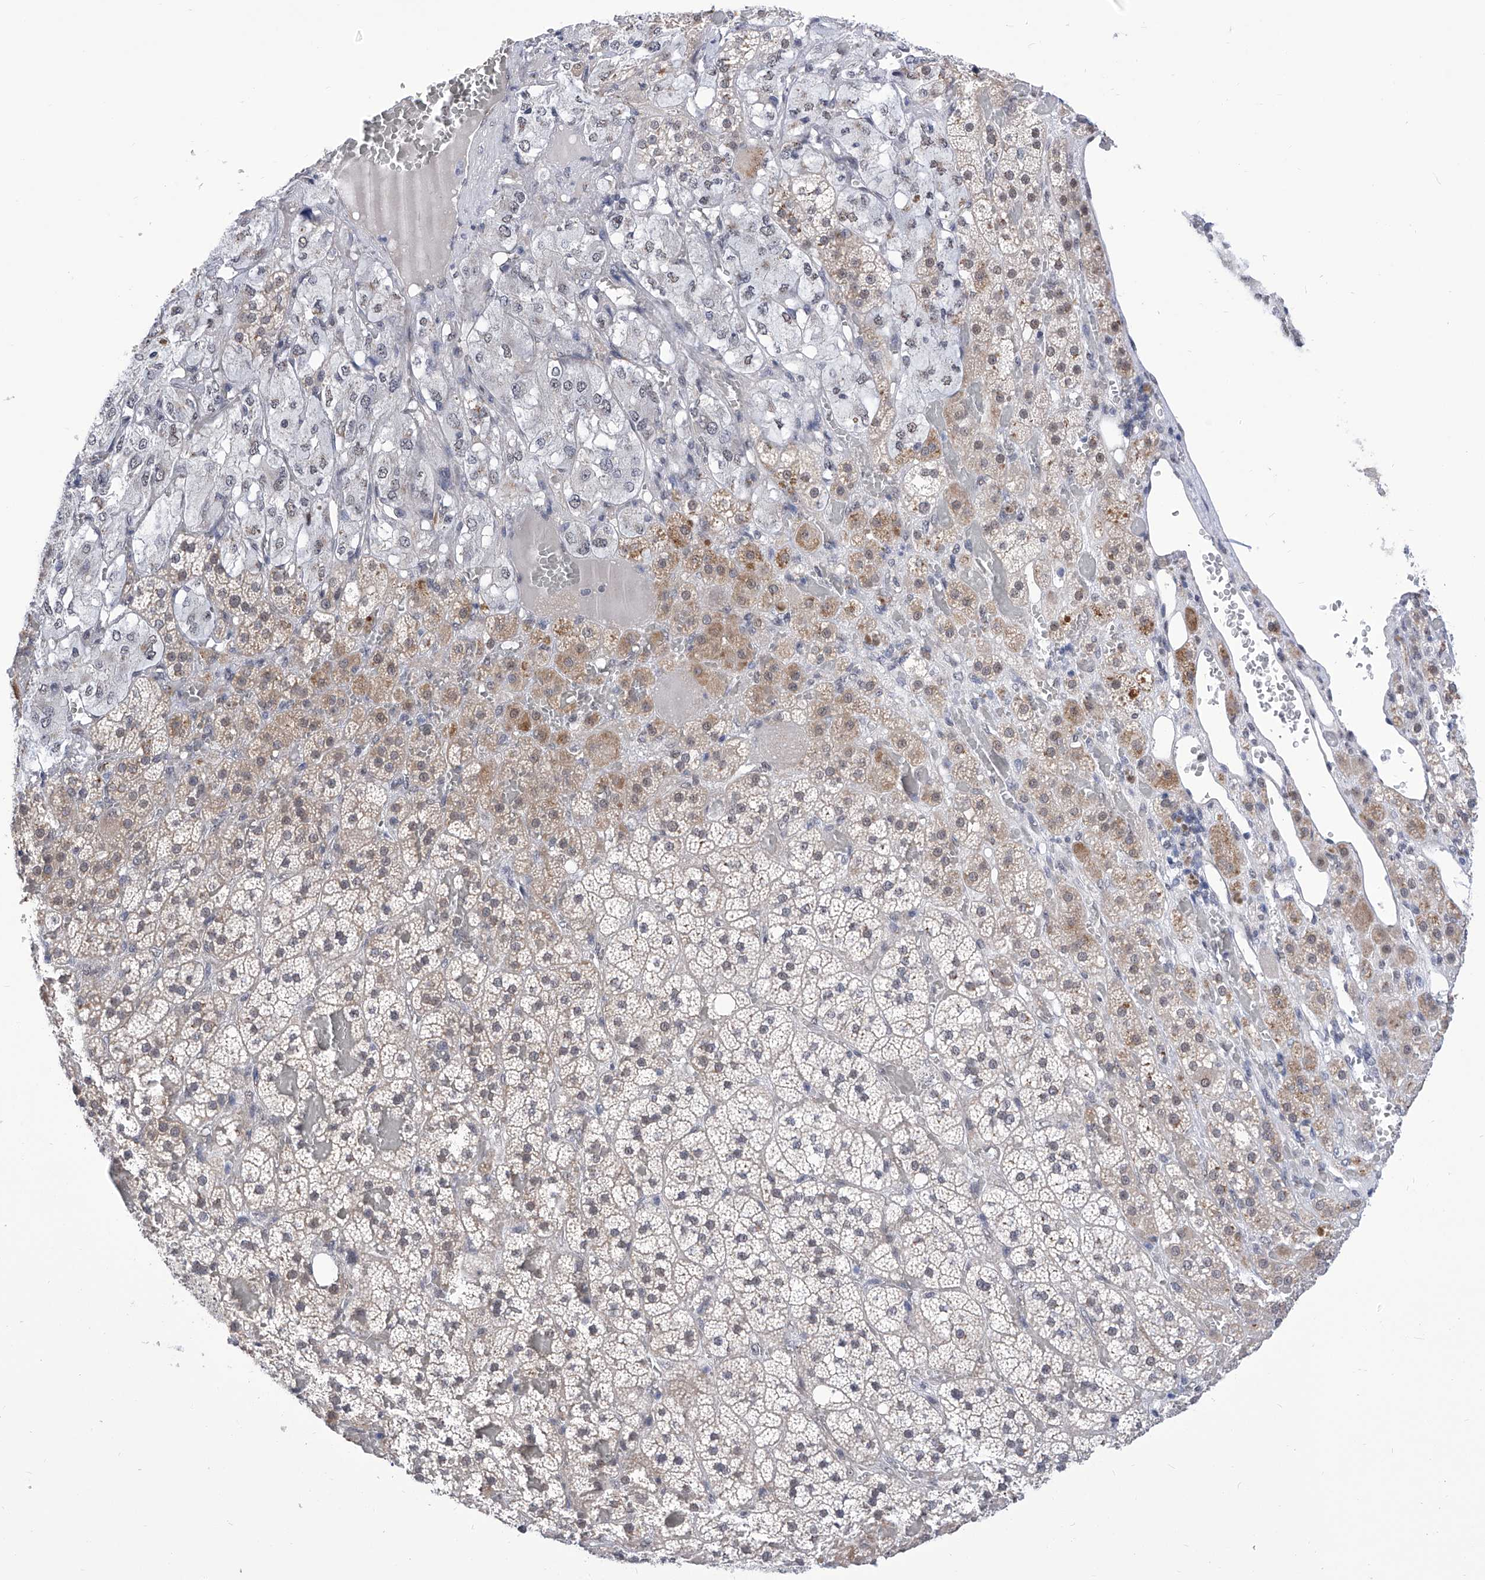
{"staining": {"intensity": "weak", "quantity": "25%-75%", "location": "cytoplasmic/membranous,nuclear"}, "tissue": "adrenal gland", "cell_type": "Glandular cells", "image_type": "normal", "snomed": [{"axis": "morphology", "description": "Normal tissue, NOS"}, {"axis": "topography", "description": "Adrenal gland"}], "caption": "High-magnification brightfield microscopy of normal adrenal gland stained with DAB (brown) and counterstained with hematoxylin (blue). glandular cells exhibit weak cytoplasmic/membranous,nuclear expression is present in about25%-75% of cells. Nuclei are stained in blue.", "gene": "SART1", "patient": {"sex": "female", "age": 59}}